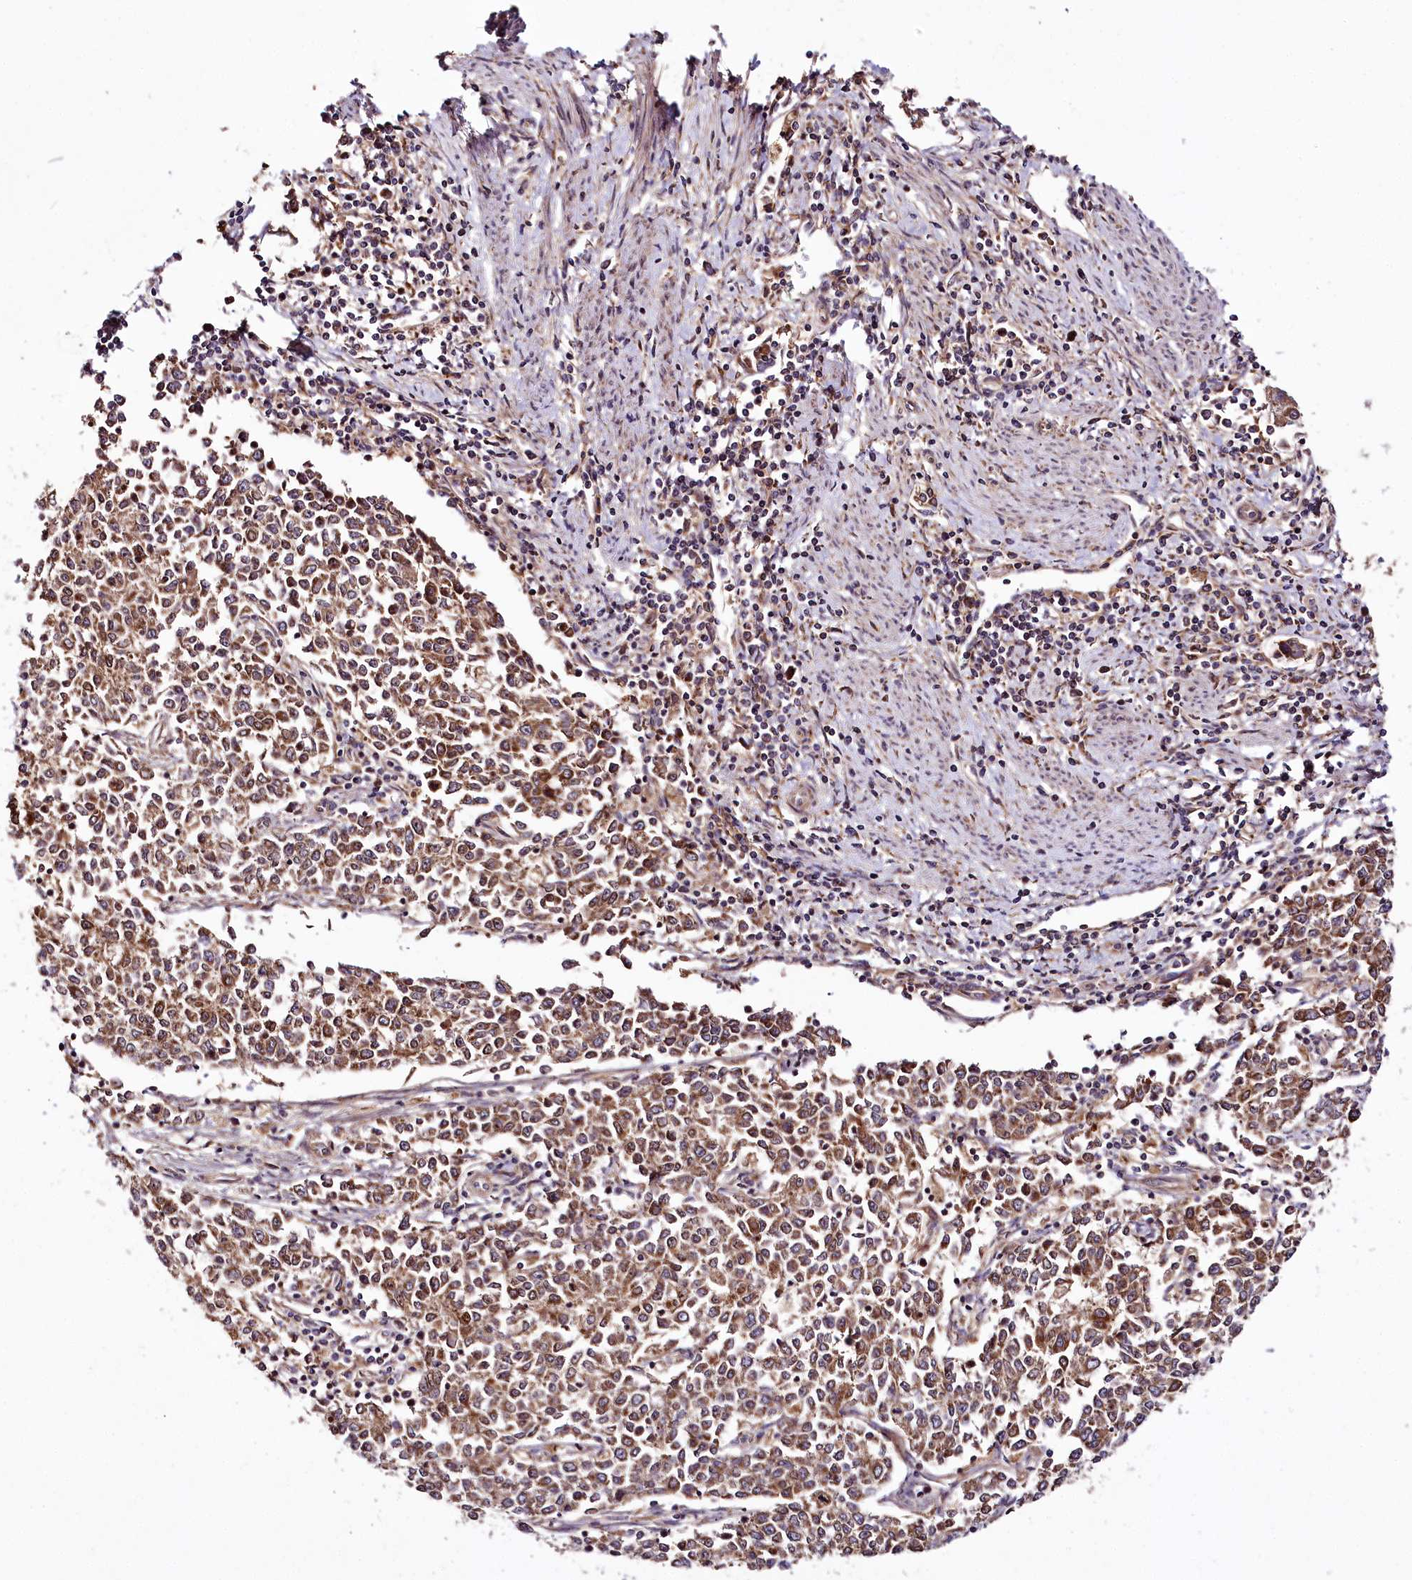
{"staining": {"intensity": "strong", "quantity": ">75%", "location": "cytoplasmic/membranous"}, "tissue": "endometrial cancer", "cell_type": "Tumor cells", "image_type": "cancer", "snomed": [{"axis": "morphology", "description": "Adenocarcinoma, NOS"}, {"axis": "topography", "description": "Endometrium"}], "caption": "The immunohistochemical stain shows strong cytoplasmic/membranous staining in tumor cells of endometrial cancer (adenocarcinoma) tissue. (Brightfield microscopy of DAB IHC at high magnification).", "gene": "RAB7A", "patient": {"sex": "female", "age": 50}}